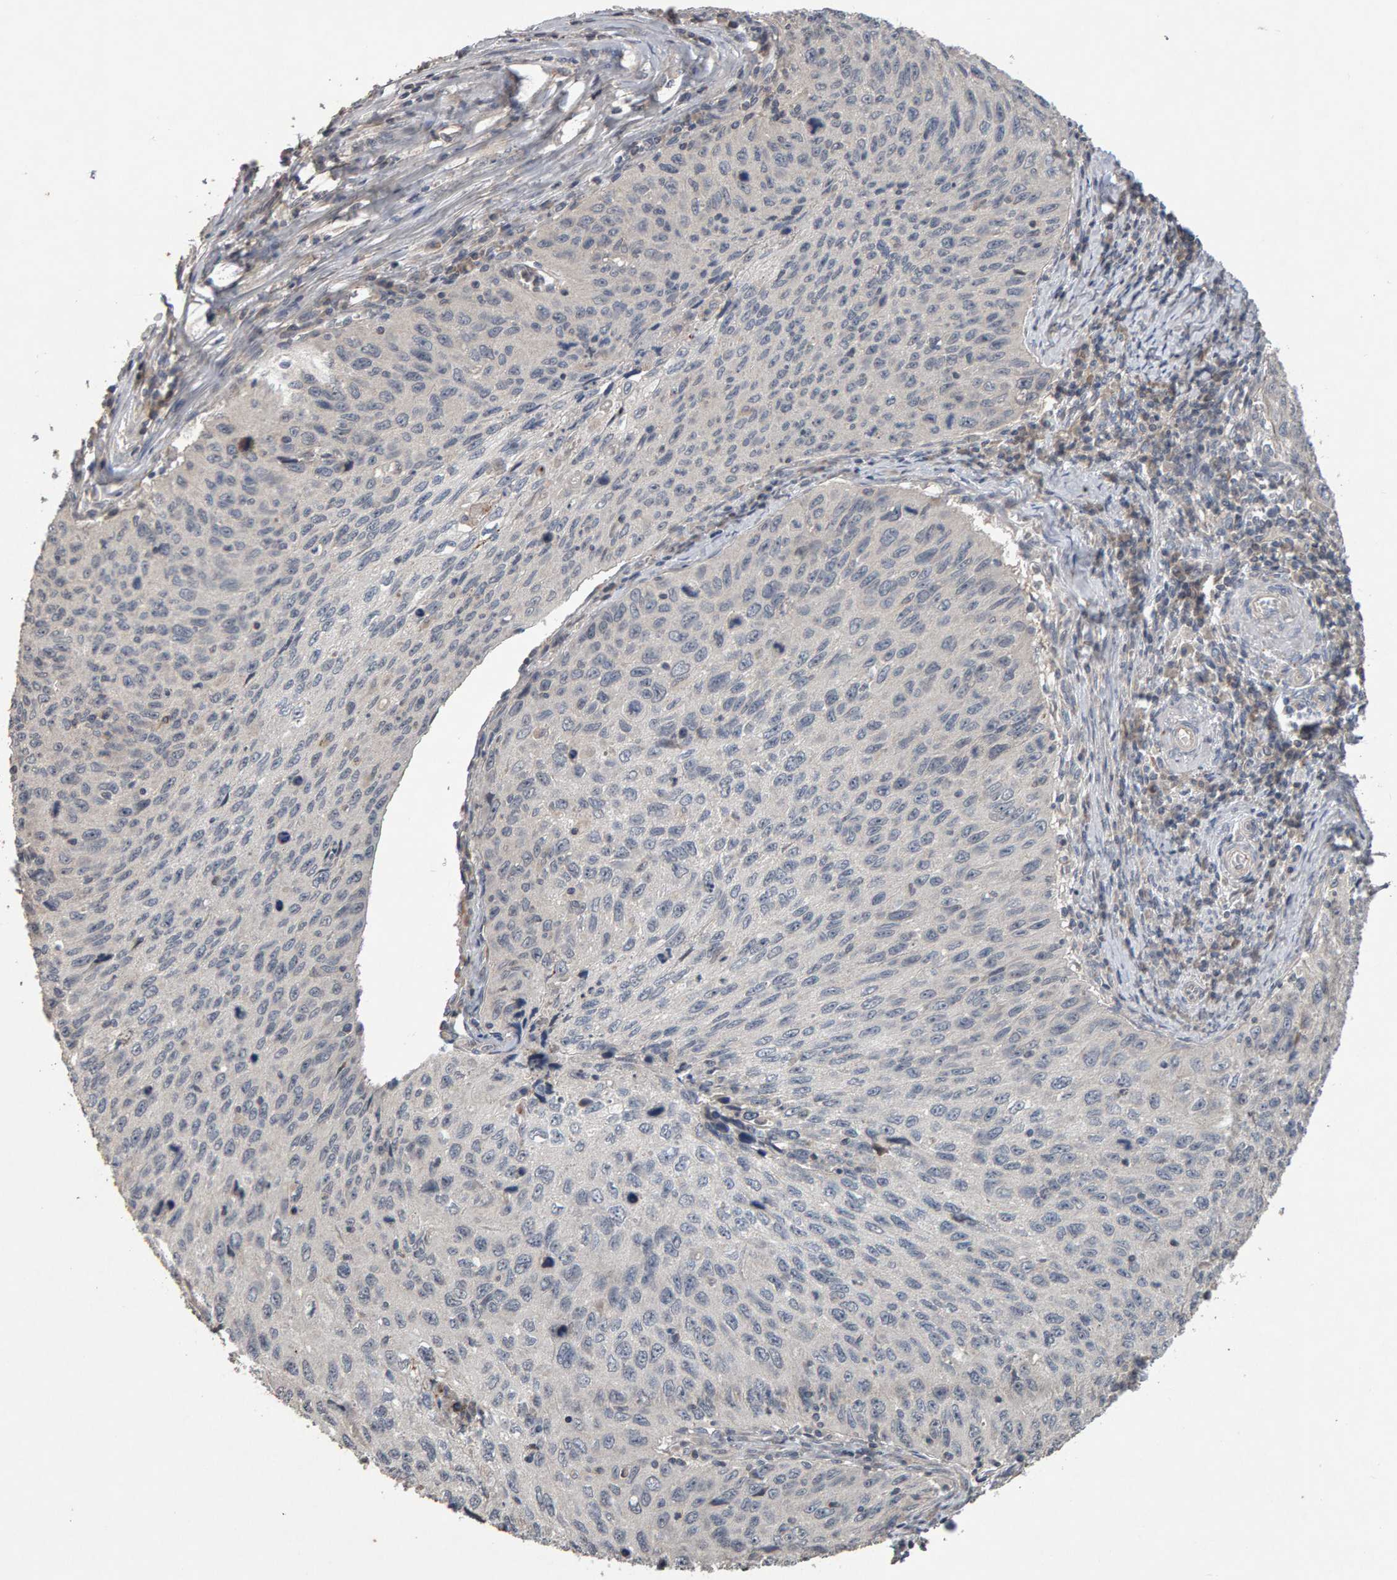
{"staining": {"intensity": "negative", "quantity": "none", "location": "none"}, "tissue": "cervical cancer", "cell_type": "Tumor cells", "image_type": "cancer", "snomed": [{"axis": "morphology", "description": "Squamous cell carcinoma, NOS"}, {"axis": "topography", "description": "Cervix"}], "caption": "There is no significant expression in tumor cells of cervical squamous cell carcinoma. (DAB immunohistochemistry with hematoxylin counter stain).", "gene": "COASY", "patient": {"sex": "female", "age": 53}}